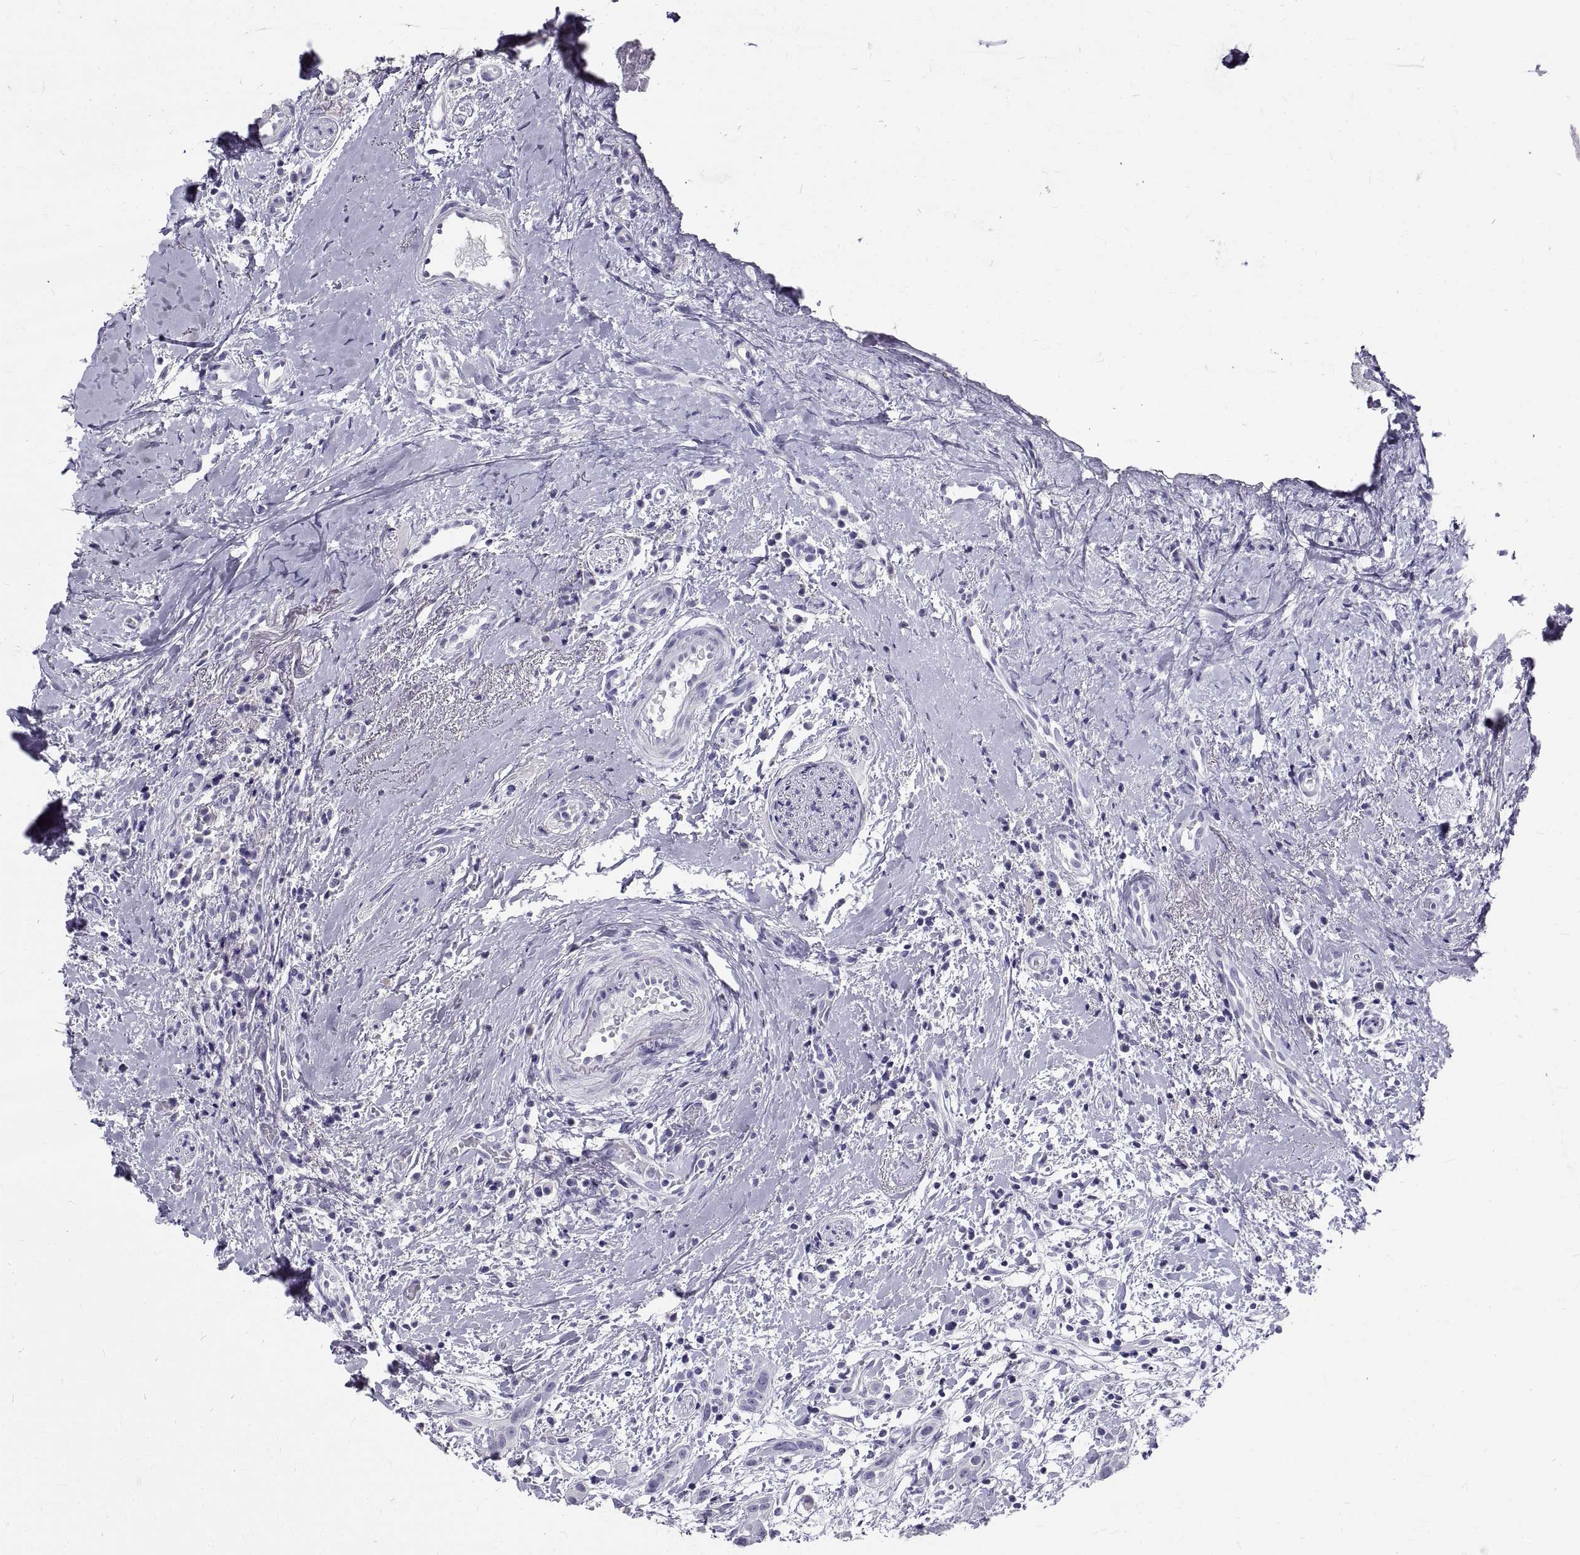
{"staining": {"intensity": "negative", "quantity": "none", "location": "none"}, "tissue": "head and neck cancer", "cell_type": "Tumor cells", "image_type": "cancer", "snomed": [{"axis": "morphology", "description": "Normal tissue, NOS"}, {"axis": "morphology", "description": "Squamous cell carcinoma, NOS"}, {"axis": "topography", "description": "Oral tissue"}, {"axis": "topography", "description": "Salivary gland"}, {"axis": "topography", "description": "Head-Neck"}], "caption": "Immunohistochemical staining of head and neck cancer (squamous cell carcinoma) demonstrates no significant staining in tumor cells.", "gene": "GNG12", "patient": {"sex": "female", "age": 62}}